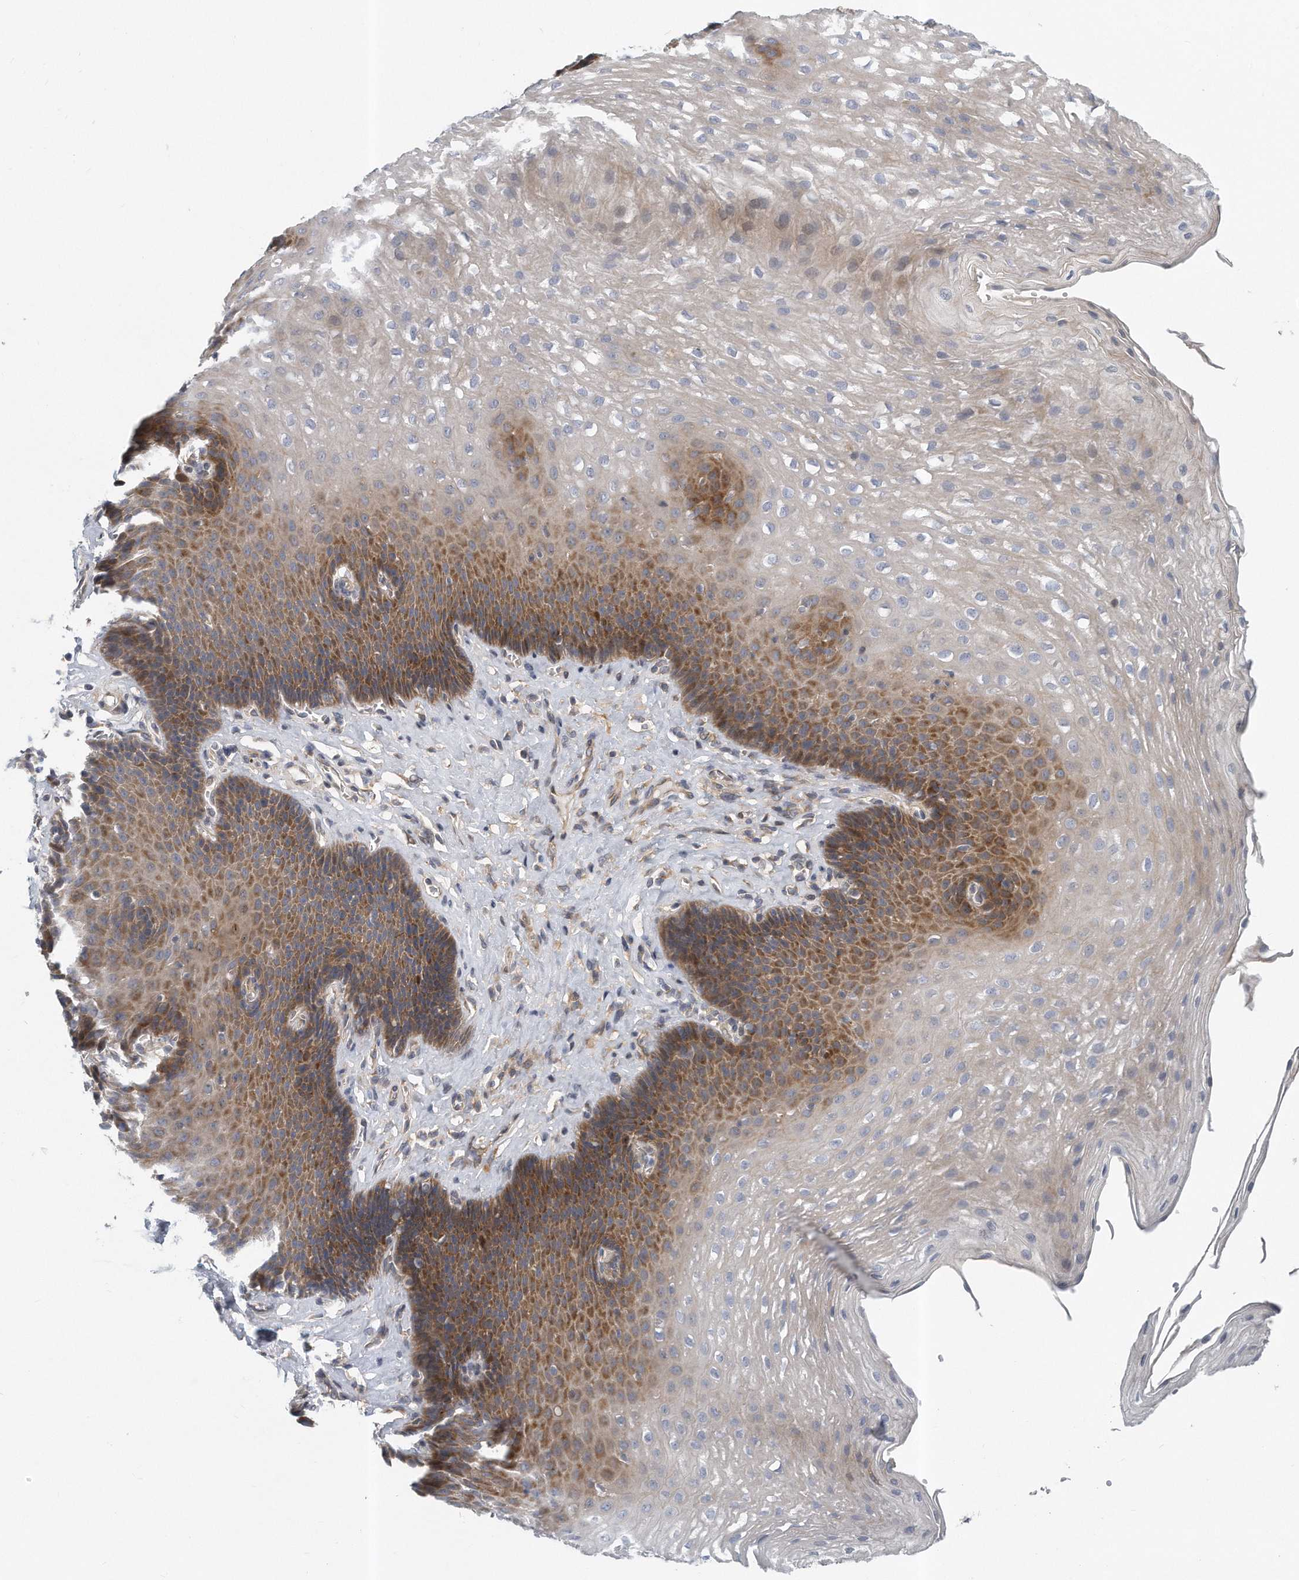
{"staining": {"intensity": "moderate", "quantity": "25%-75%", "location": "cytoplasmic/membranous"}, "tissue": "esophagus", "cell_type": "Squamous epithelial cells", "image_type": "normal", "snomed": [{"axis": "morphology", "description": "Normal tissue, NOS"}, {"axis": "topography", "description": "Esophagus"}], "caption": "Moderate cytoplasmic/membranous staining for a protein is identified in approximately 25%-75% of squamous epithelial cells of unremarkable esophagus using IHC.", "gene": "PCDH8", "patient": {"sex": "female", "age": 66}}